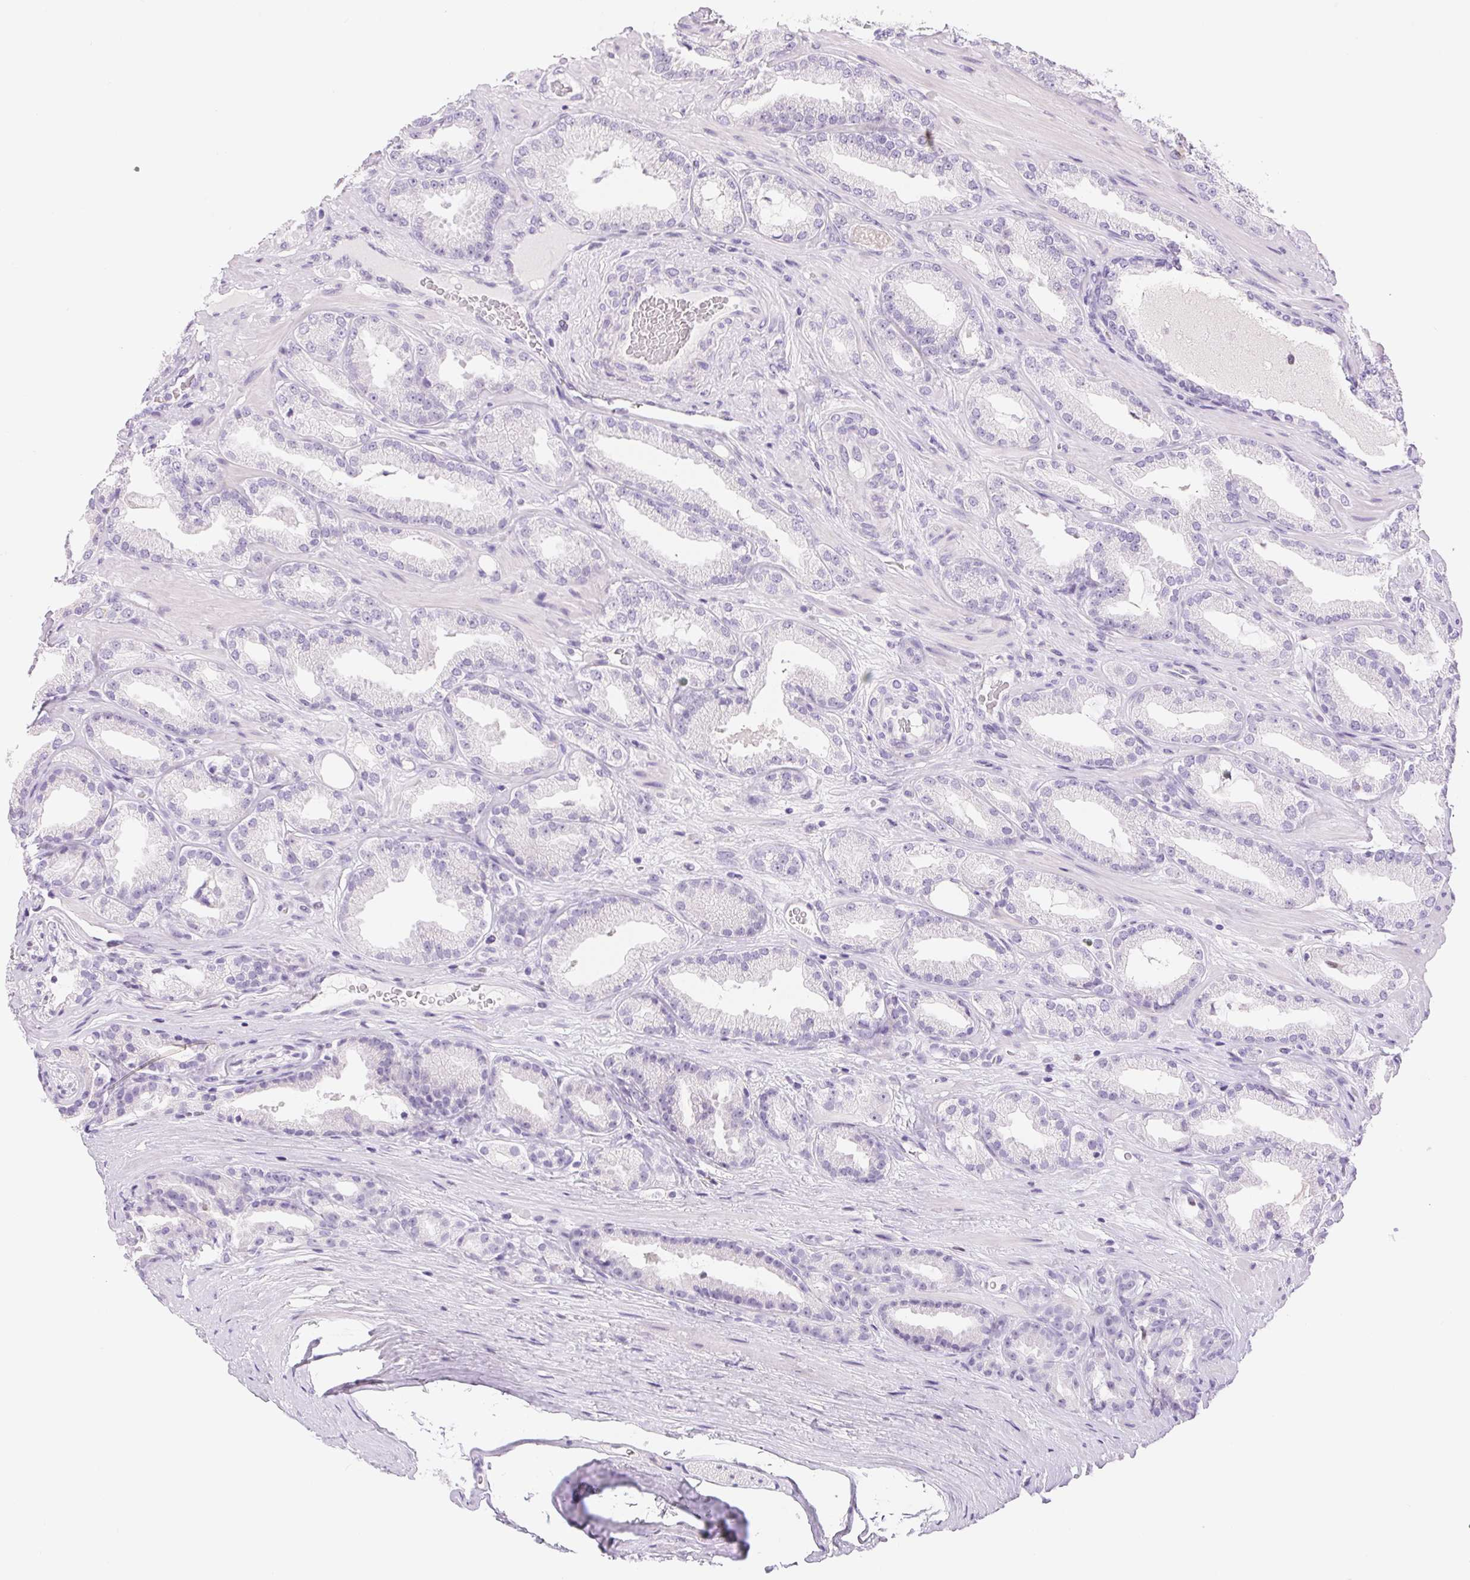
{"staining": {"intensity": "negative", "quantity": "none", "location": "none"}, "tissue": "prostate cancer", "cell_type": "Tumor cells", "image_type": "cancer", "snomed": [{"axis": "morphology", "description": "Adenocarcinoma, Low grade"}, {"axis": "topography", "description": "Prostate"}], "caption": "A micrograph of prostate cancer (low-grade adenocarcinoma) stained for a protein reveals no brown staining in tumor cells.", "gene": "ASGR2", "patient": {"sex": "male", "age": 61}}